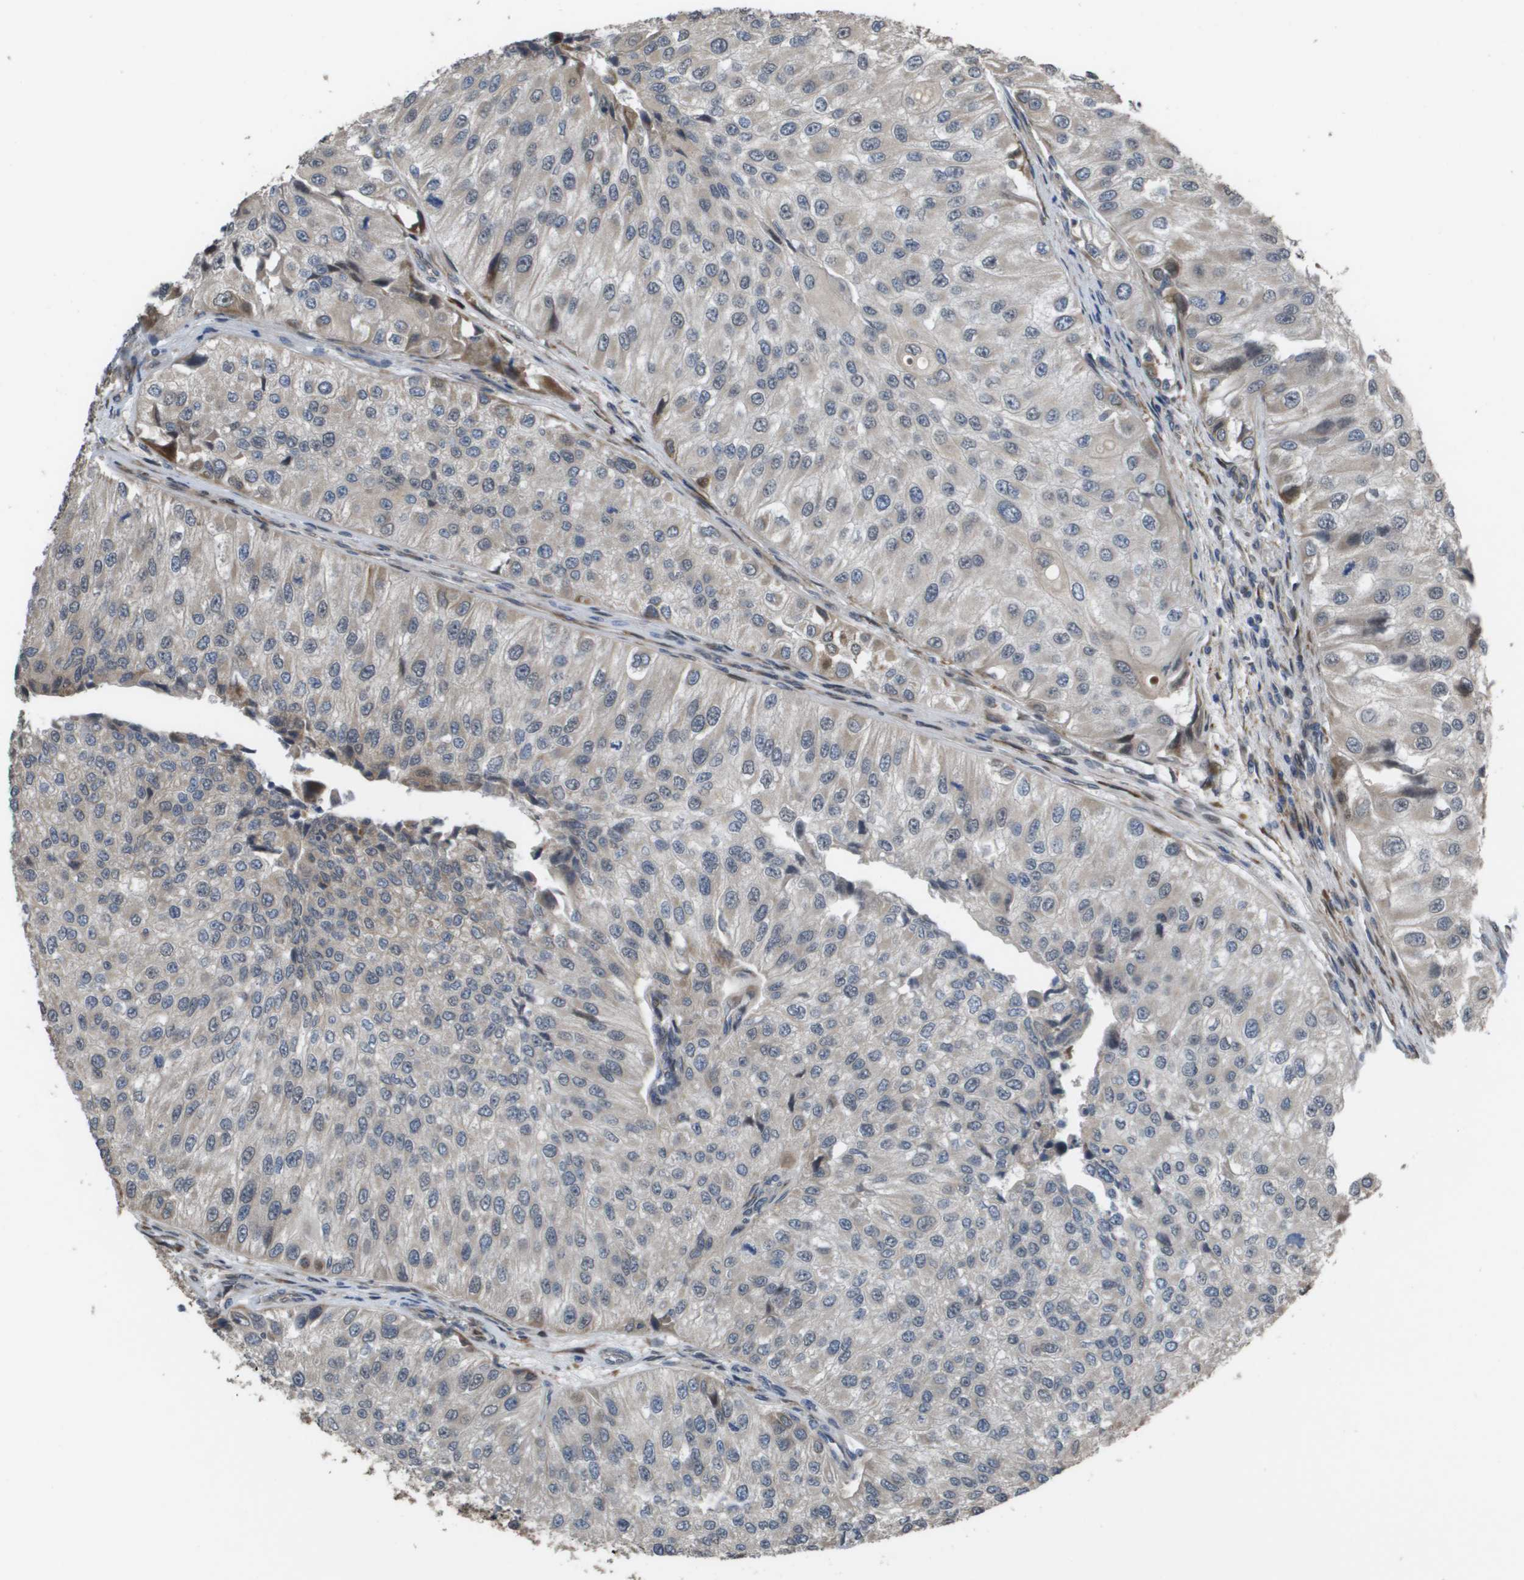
{"staining": {"intensity": "moderate", "quantity": "<25%", "location": "cytoplasmic/membranous"}, "tissue": "urothelial cancer", "cell_type": "Tumor cells", "image_type": "cancer", "snomed": [{"axis": "morphology", "description": "Urothelial carcinoma, High grade"}, {"axis": "topography", "description": "Kidney"}, {"axis": "topography", "description": "Urinary bladder"}], "caption": "Tumor cells display low levels of moderate cytoplasmic/membranous staining in approximately <25% of cells in human urothelial carcinoma (high-grade).", "gene": "AXIN2", "patient": {"sex": "male", "age": 77}}